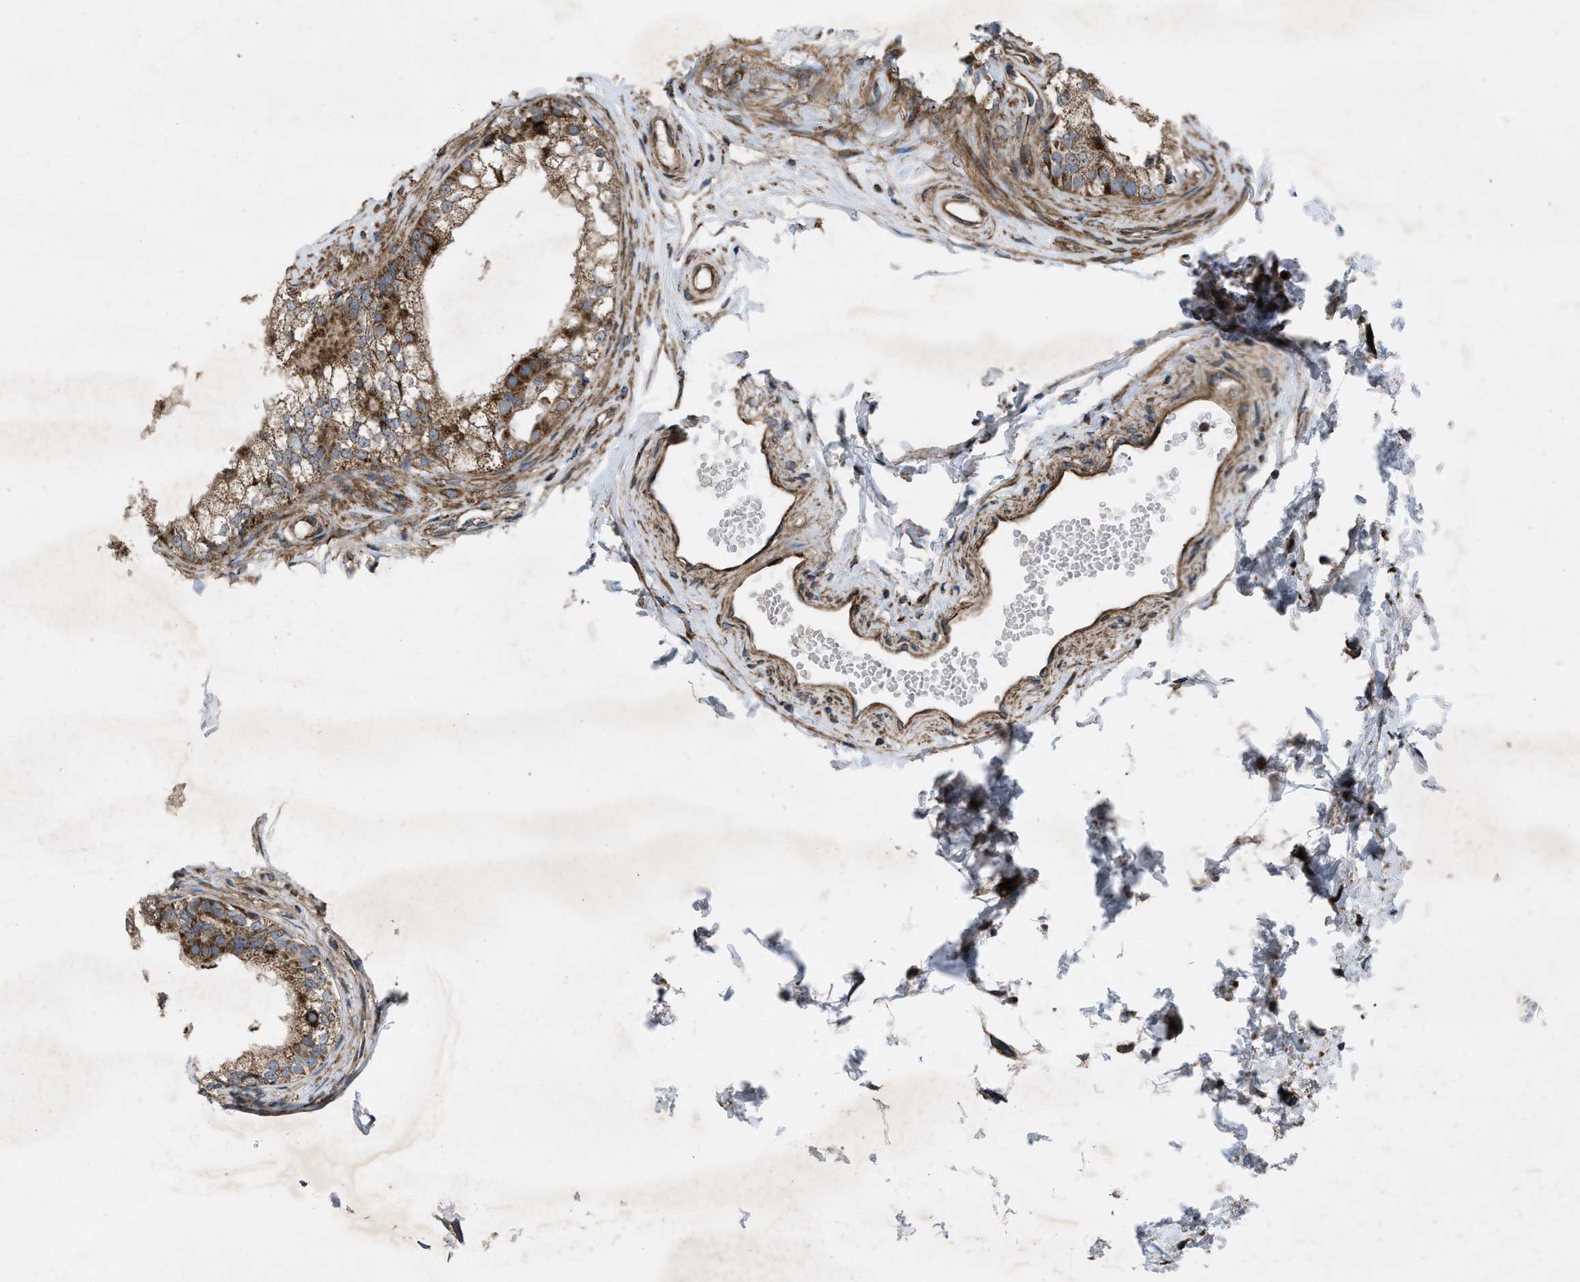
{"staining": {"intensity": "moderate", "quantity": ">75%", "location": "cytoplasmic/membranous"}, "tissue": "epididymis", "cell_type": "Glandular cells", "image_type": "normal", "snomed": [{"axis": "morphology", "description": "Normal tissue, NOS"}, {"axis": "topography", "description": "Epididymis"}], "caption": "Immunohistochemistry photomicrograph of unremarkable epididymis stained for a protein (brown), which exhibits medium levels of moderate cytoplasmic/membranous expression in approximately >75% of glandular cells.", "gene": "PER3", "patient": {"sex": "male", "age": 56}}